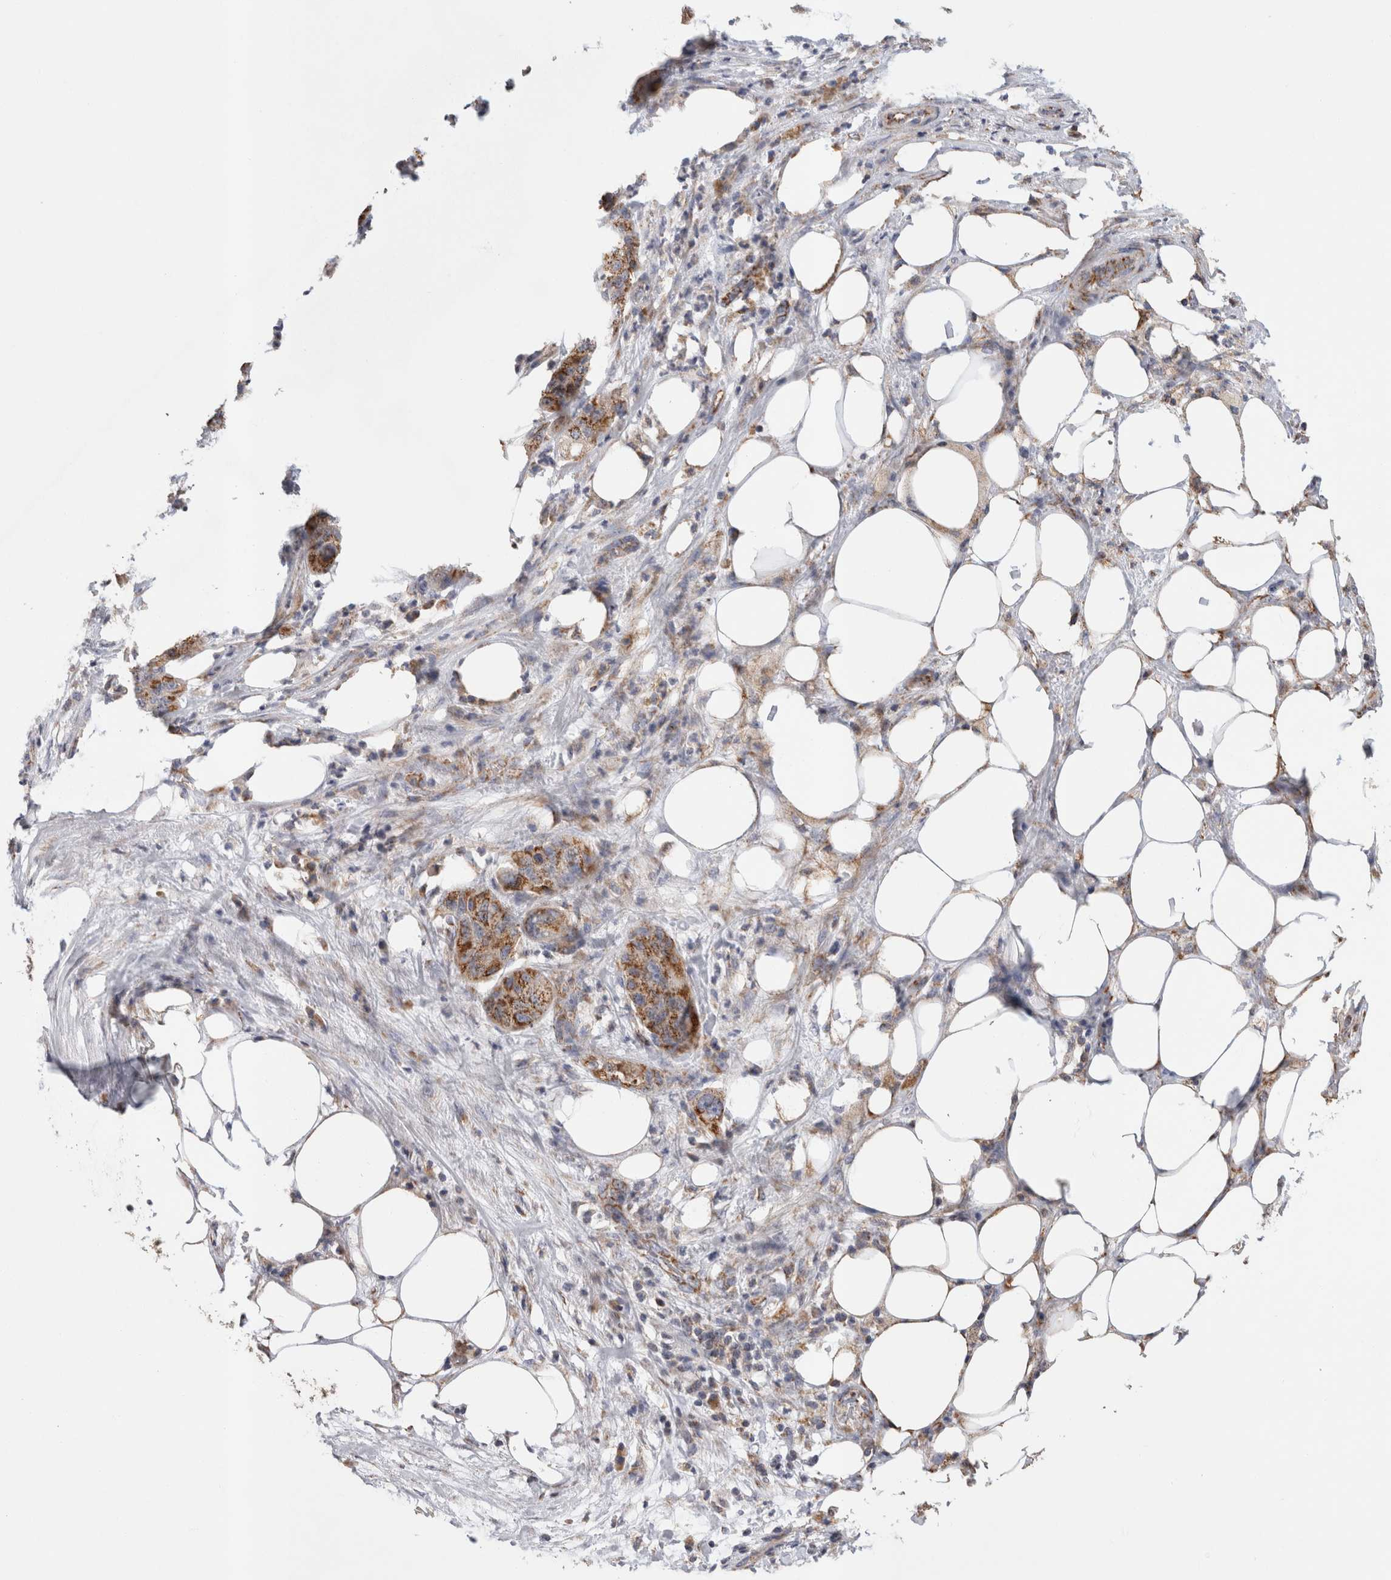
{"staining": {"intensity": "moderate", "quantity": ">75%", "location": "cytoplasmic/membranous"}, "tissue": "pancreatic cancer", "cell_type": "Tumor cells", "image_type": "cancer", "snomed": [{"axis": "morphology", "description": "Adenocarcinoma, NOS"}, {"axis": "topography", "description": "Pancreas"}], "caption": "Human pancreatic adenocarcinoma stained for a protein (brown) shows moderate cytoplasmic/membranous positive expression in about >75% of tumor cells.", "gene": "IARS2", "patient": {"sex": "female", "age": 78}}